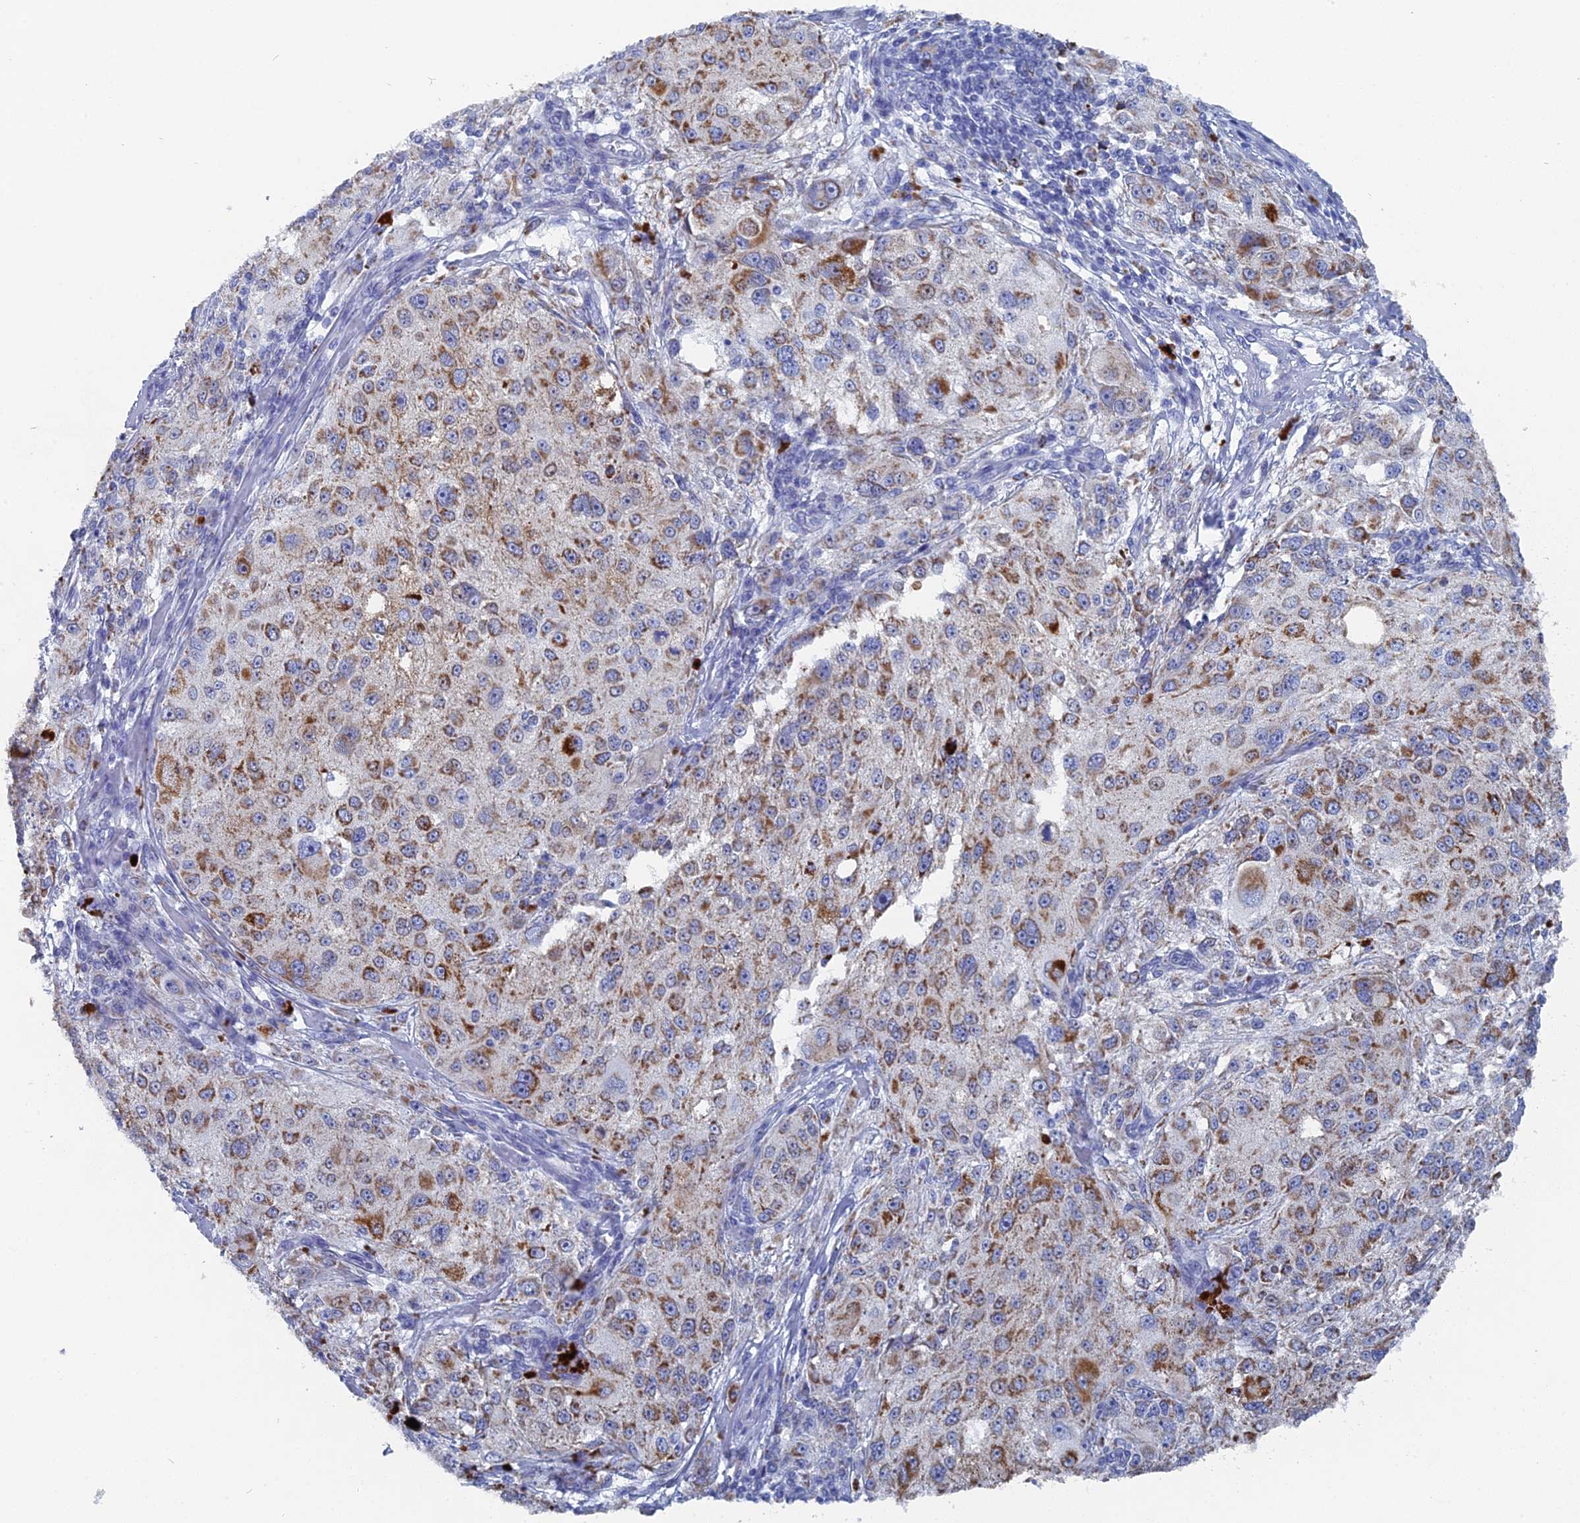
{"staining": {"intensity": "moderate", "quantity": ">75%", "location": "cytoplasmic/membranous"}, "tissue": "melanoma", "cell_type": "Tumor cells", "image_type": "cancer", "snomed": [{"axis": "morphology", "description": "Necrosis, NOS"}, {"axis": "morphology", "description": "Malignant melanoma, NOS"}, {"axis": "topography", "description": "Skin"}], "caption": "Human melanoma stained with a protein marker exhibits moderate staining in tumor cells.", "gene": "HIGD1A", "patient": {"sex": "female", "age": 87}}